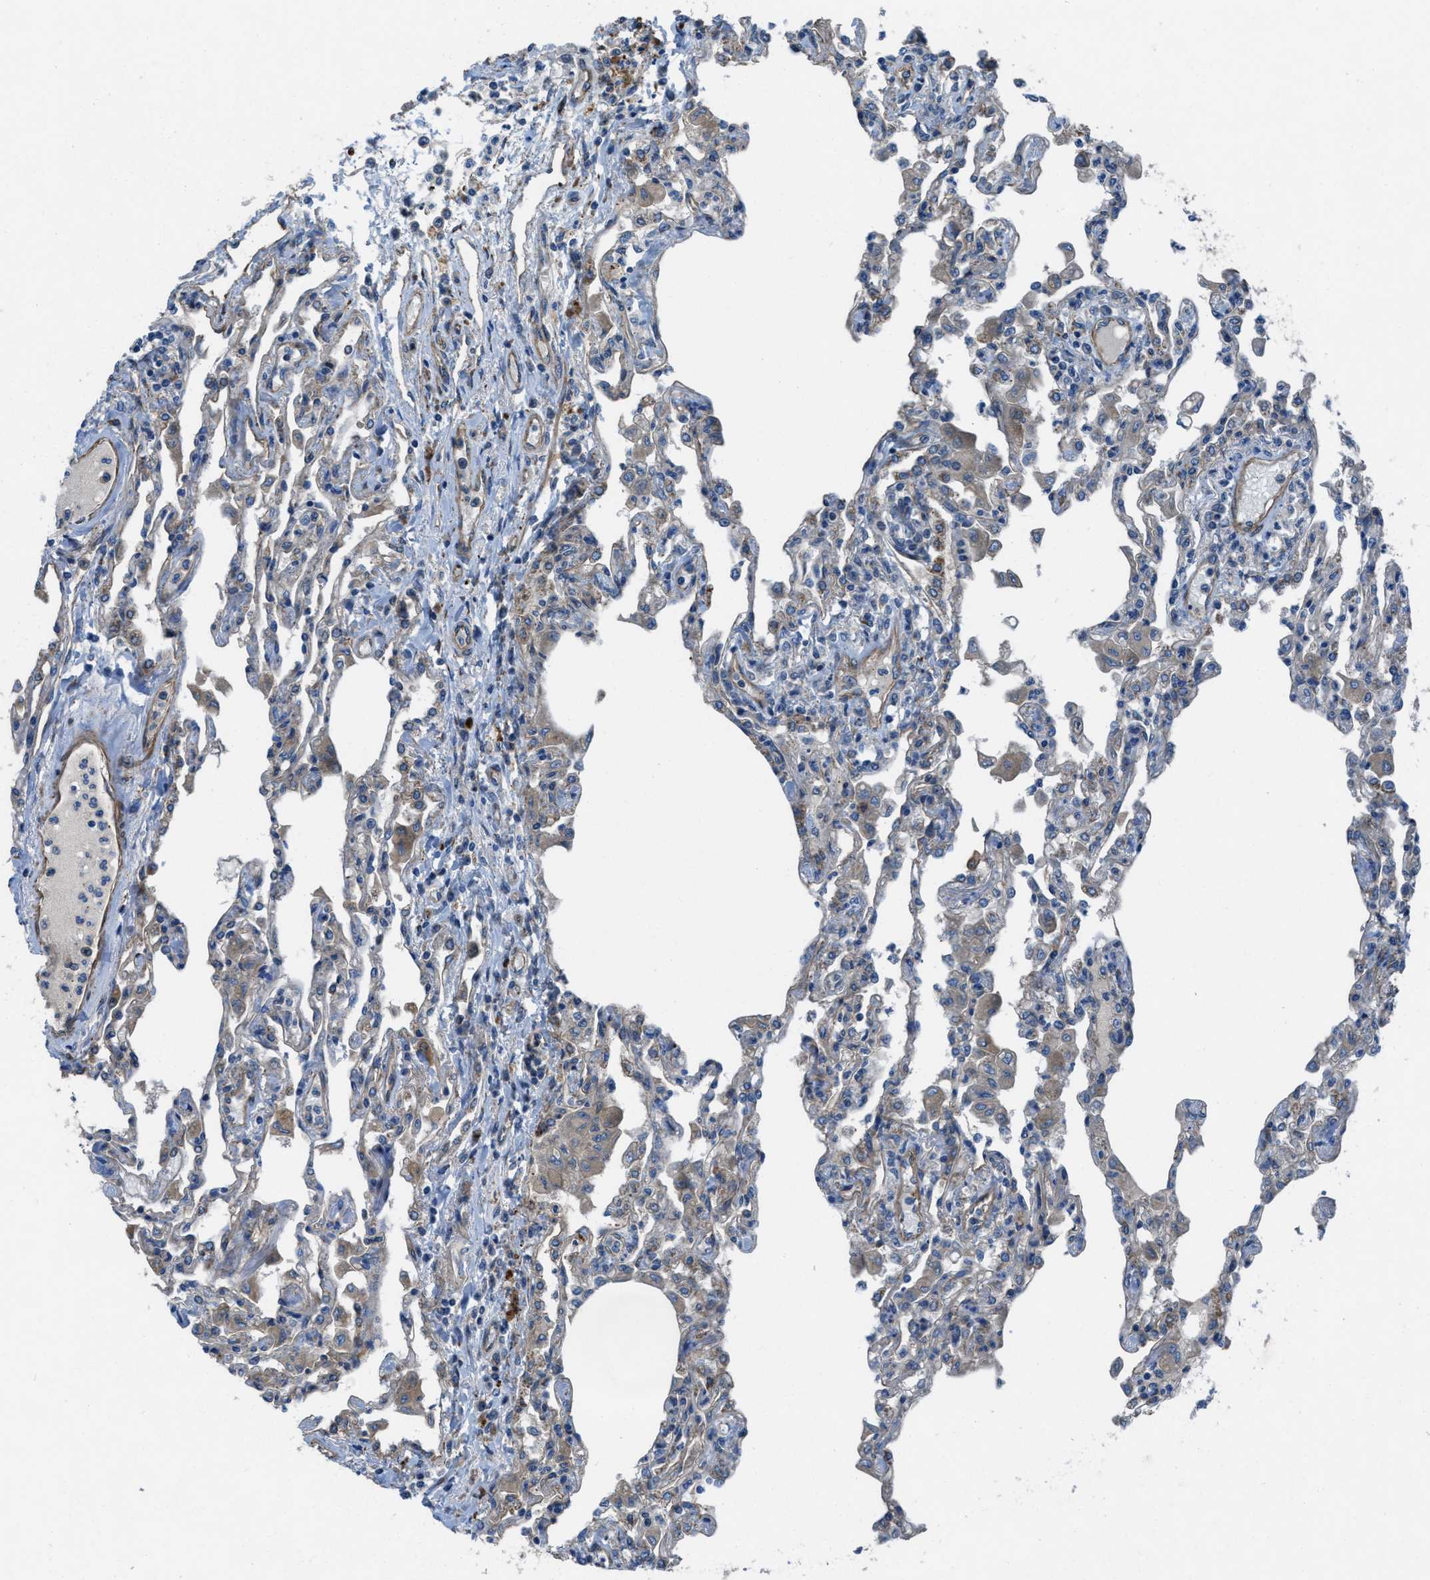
{"staining": {"intensity": "weak", "quantity": "<25%", "location": "cytoplasmic/membranous"}, "tissue": "lung", "cell_type": "Alveolar cells", "image_type": "normal", "snomed": [{"axis": "morphology", "description": "Normal tissue, NOS"}, {"axis": "topography", "description": "Bronchus"}, {"axis": "topography", "description": "Lung"}], "caption": "Immunohistochemistry (IHC) image of normal lung: human lung stained with DAB shows no significant protein staining in alveolar cells.", "gene": "SLC6A9", "patient": {"sex": "female", "age": 49}}